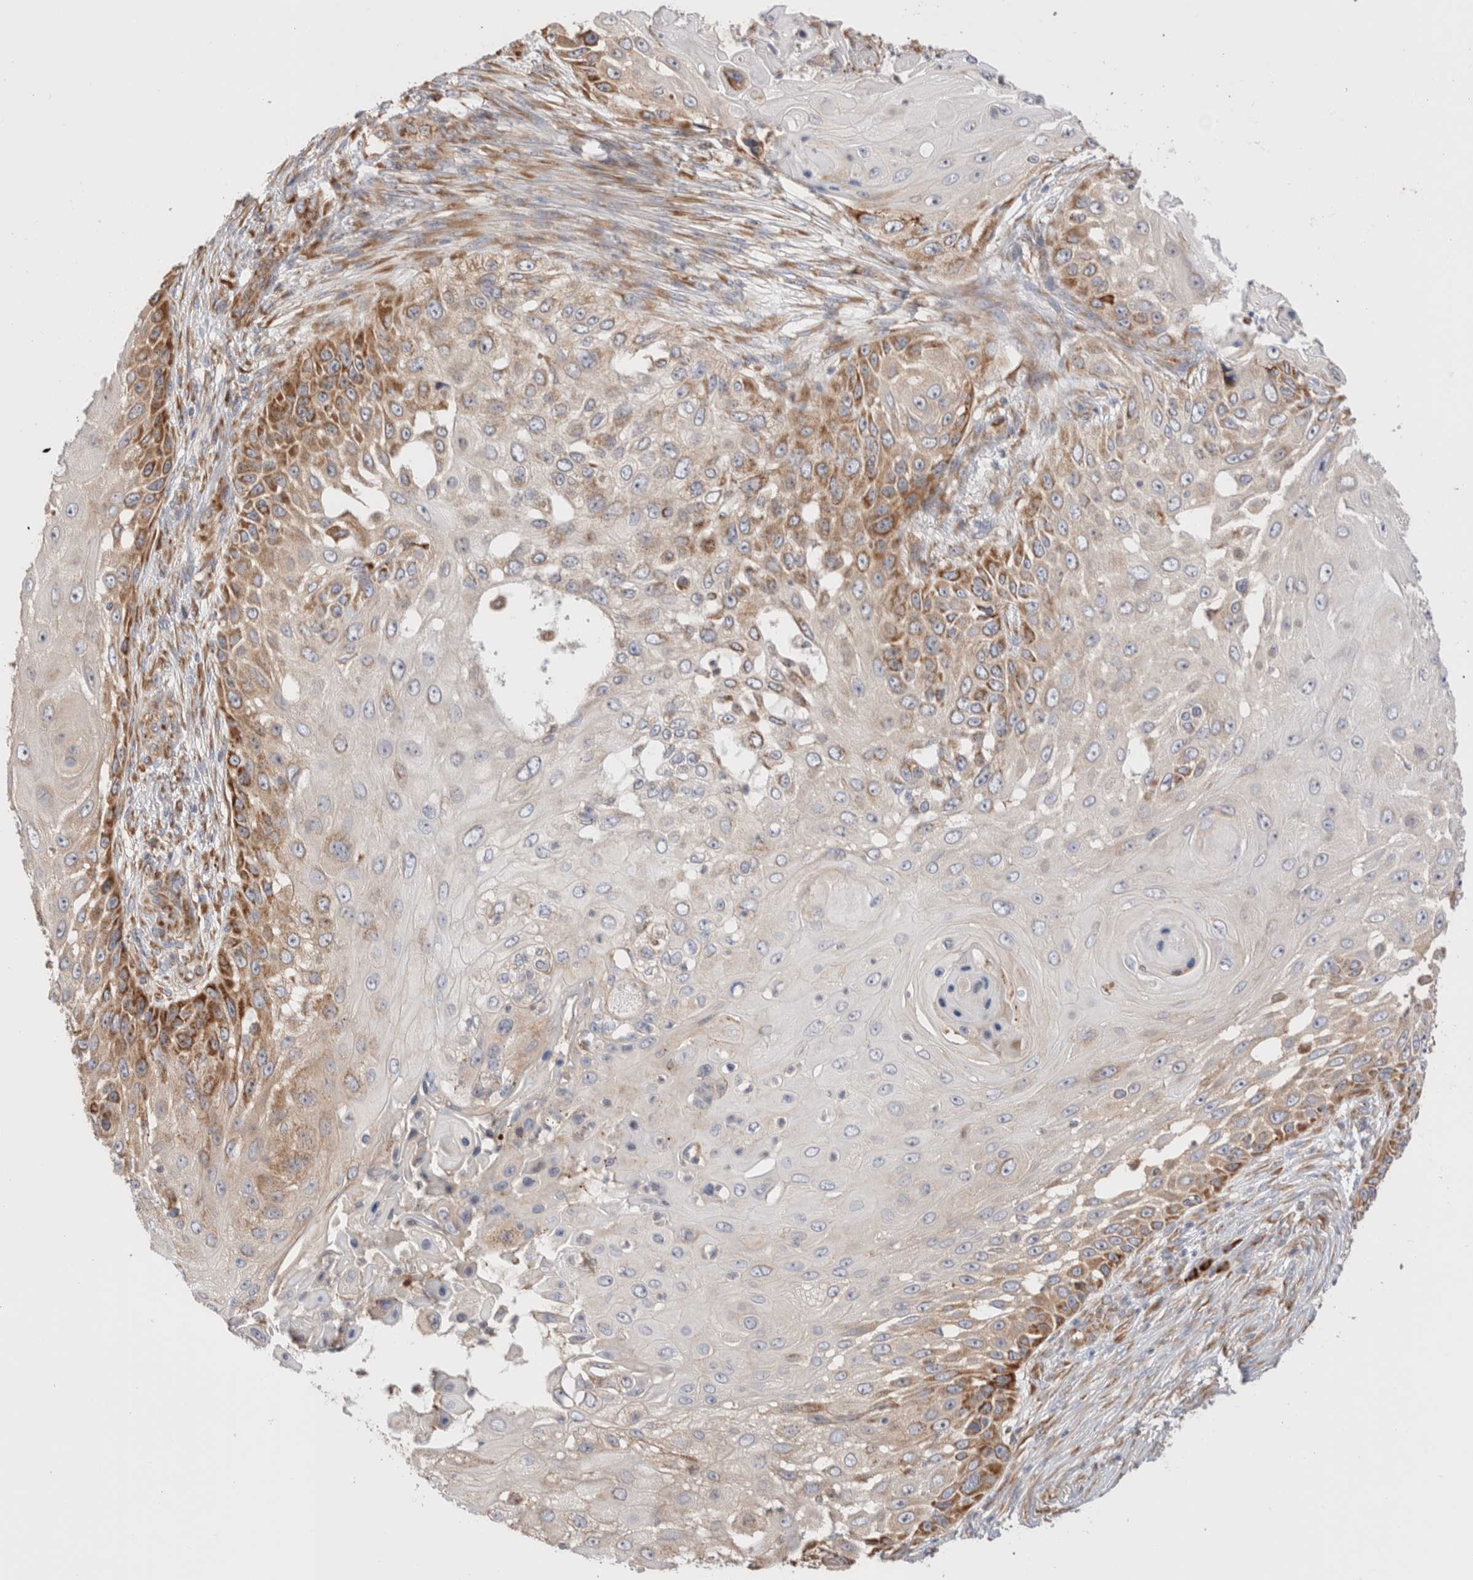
{"staining": {"intensity": "moderate", "quantity": "25%-75%", "location": "cytoplasmic/membranous"}, "tissue": "skin cancer", "cell_type": "Tumor cells", "image_type": "cancer", "snomed": [{"axis": "morphology", "description": "Squamous cell carcinoma, NOS"}, {"axis": "topography", "description": "Skin"}], "caption": "Human skin squamous cell carcinoma stained for a protein (brown) exhibits moderate cytoplasmic/membranous positive staining in approximately 25%-75% of tumor cells.", "gene": "UTS2B", "patient": {"sex": "female", "age": 44}}